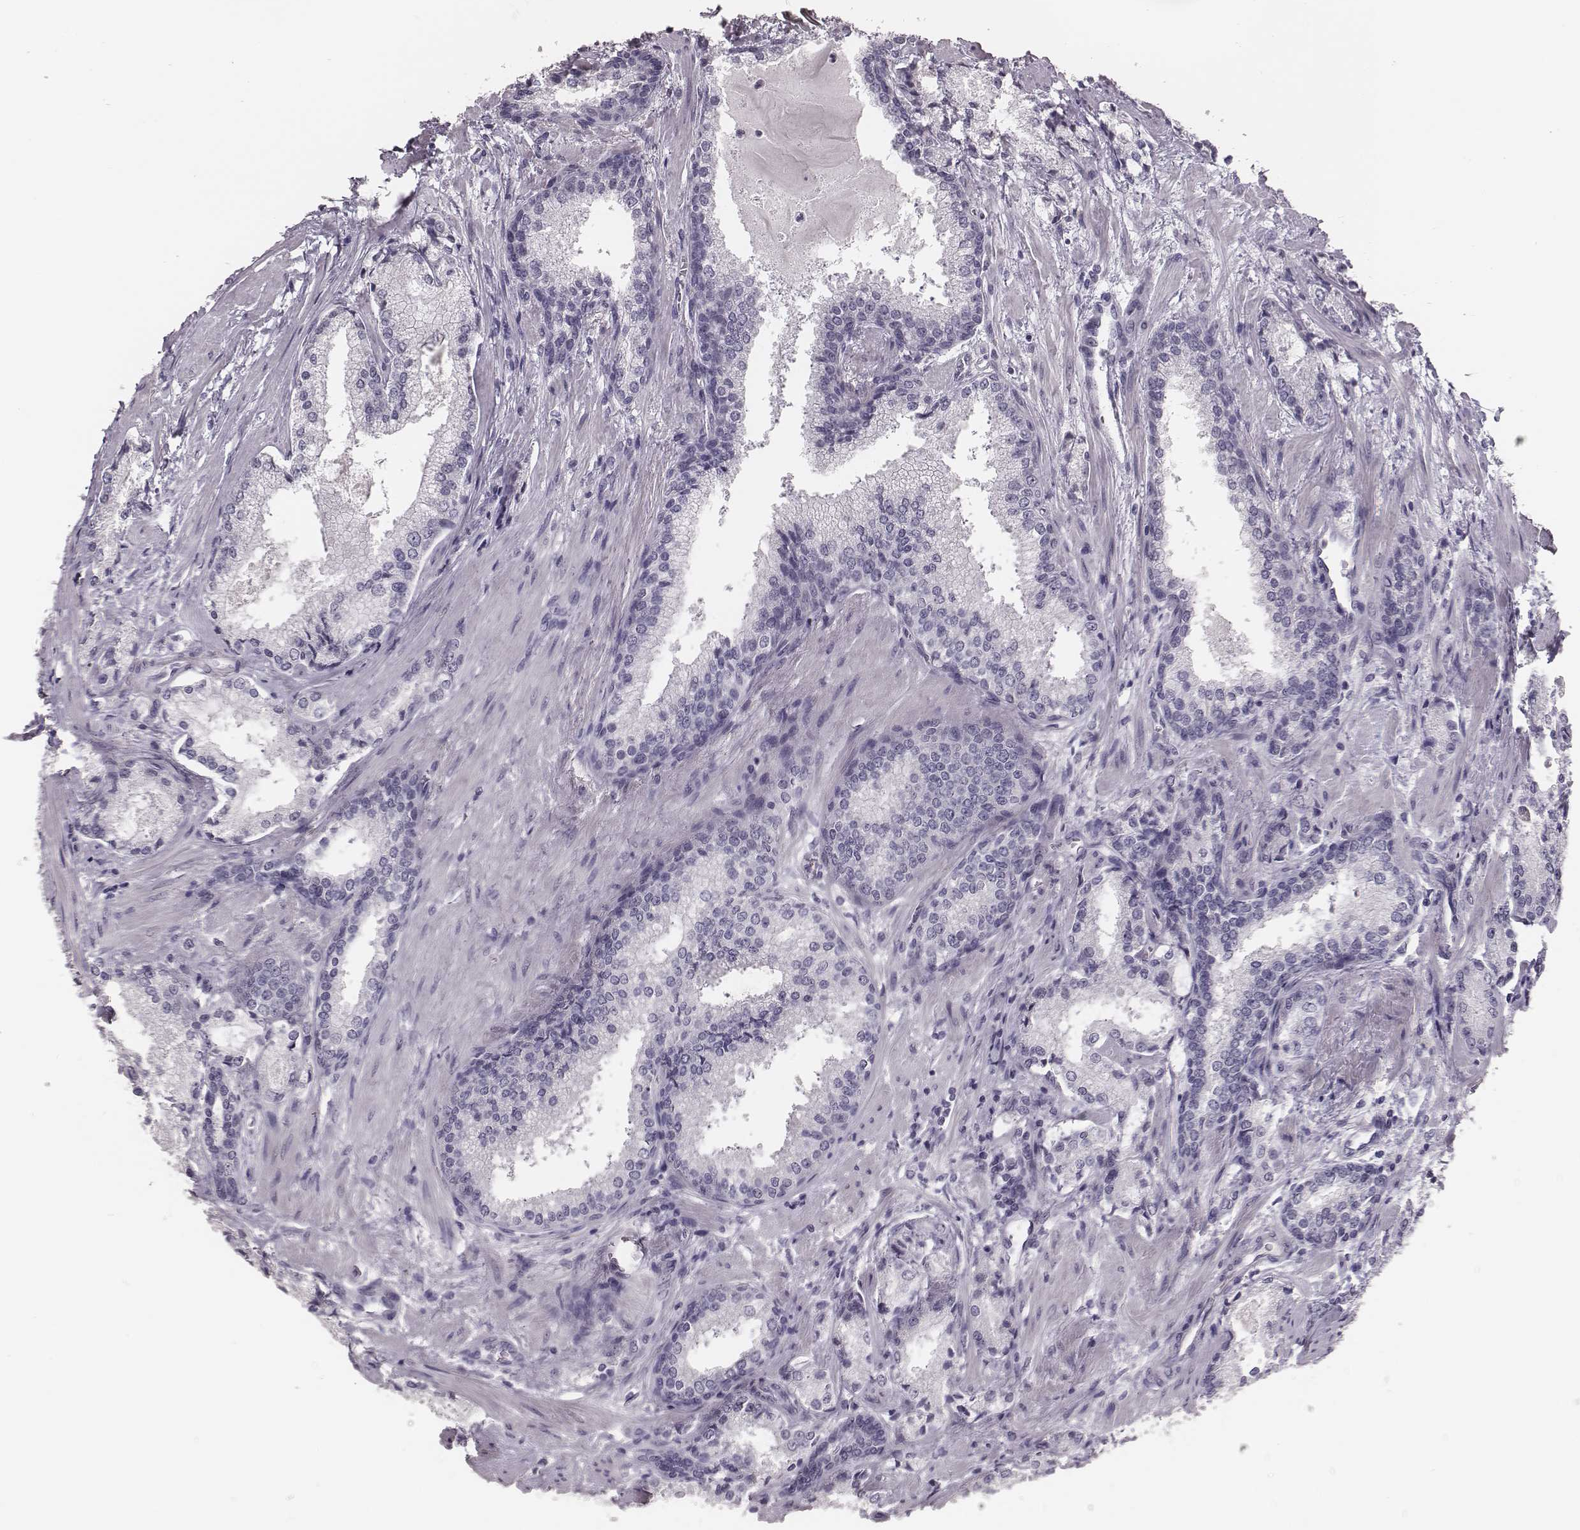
{"staining": {"intensity": "negative", "quantity": "none", "location": "none"}, "tissue": "prostate cancer", "cell_type": "Tumor cells", "image_type": "cancer", "snomed": [{"axis": "morphology", "description": "Adenocarcinoma, Low grade"}, {"axis": "topography", "description": "Prostate"}], "caption": "Micrograph shows no protein positivity in tumor cells of adenocarcinoma (low-grade) (prostate) tissue.", "gene": "CSHL1", "patient": {"sex": "male", "age": 56}}